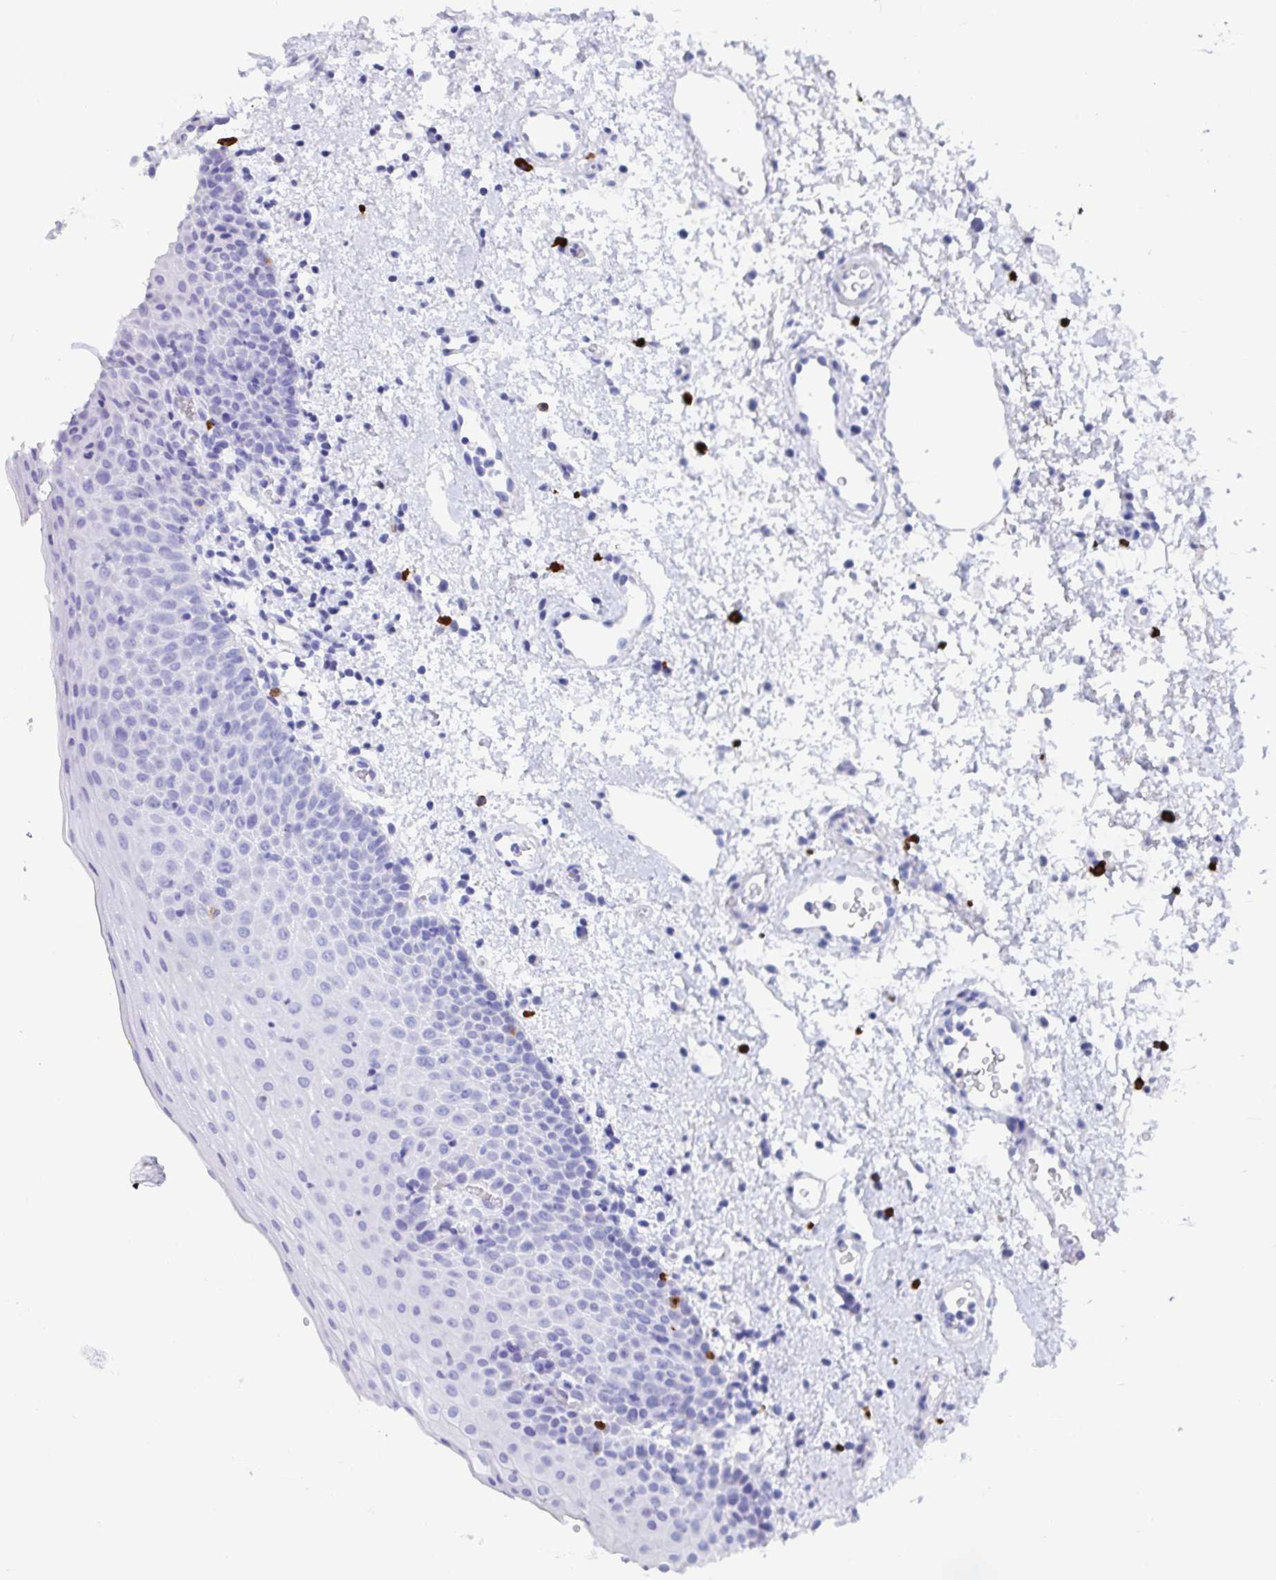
{"staining": {"intensity": "negative", "quantity": "none", "location": "none"}, "tissue": "oral mucosa", "cell_type": "Squamous epithelial cells", "image_type": "normal", "snomed": [{"axis": "morphology", "description": "Normal tissue, NOS"}, {"axis": "topography", "description": "Oral tissue"}, {"axis": "topography", "description": "Head-Neck"}], "caption": "Immunohistochemistry histopathology image of benign oral mucosa: human oral mucosa stained with DAB exhibits no significant protein positivity in squamous epithelial cells.", "gene": "GRIA1", "patient": {"sex": "female", "age": 55}}